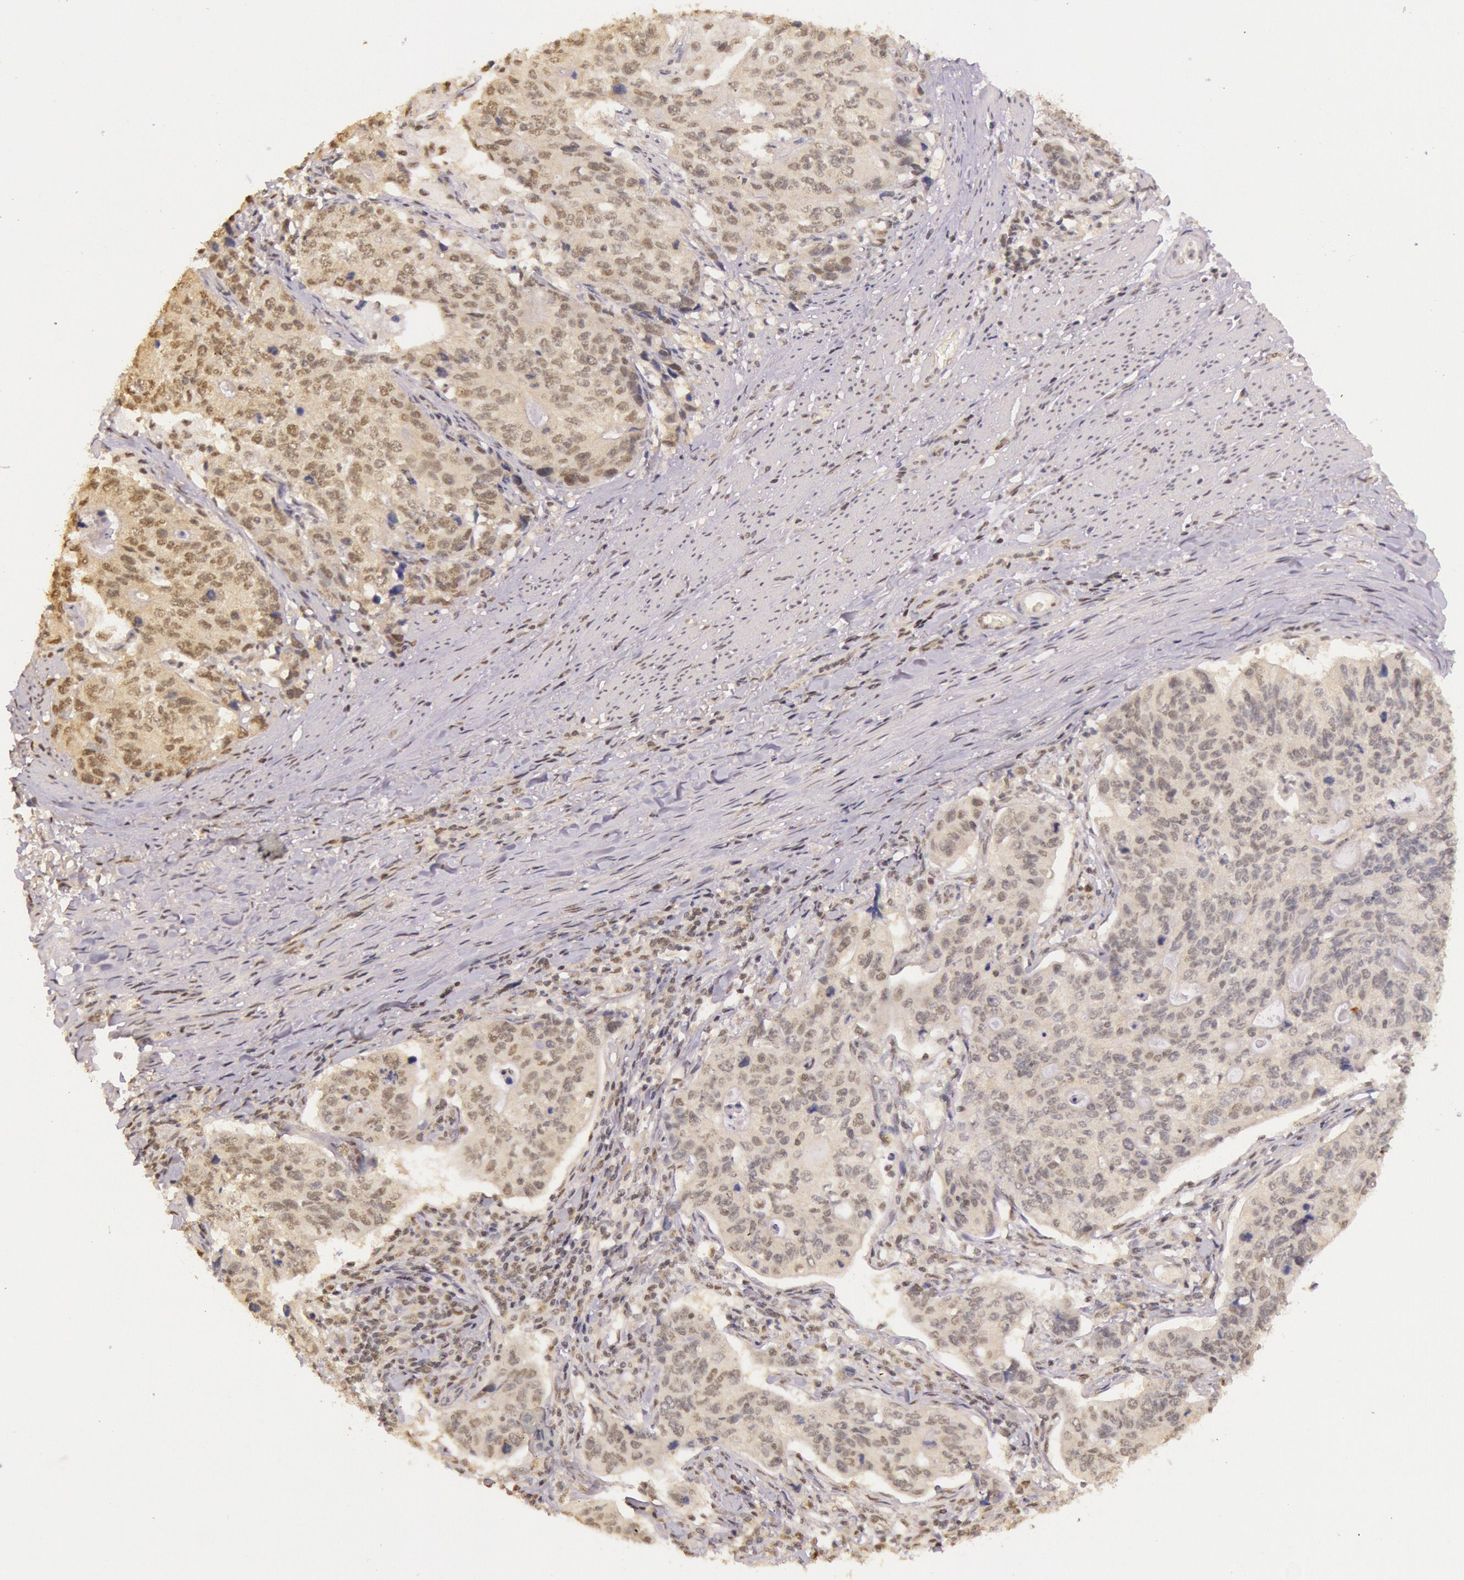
{"staining": {"intensity": "weak", "quantity": "25%-75%", "location": "cytoplasmic/membranous"}, "tissue": "stomach cancer", "cell_type": "Tumor cells", "image_type": "cancer", "snomed": [{"axis": "morphology", "description": "Adenocarcinoma, NOS"}, {"axis": "topography", "description": "Esophagus"}, {"axis": "topography", "description": "Stomach"}], "caption": "High-power microscopy captured an immunohistochemistry (IHC) photomicrograph of stomach cancer (adenocarcinoma), revealing weak cytoplasmic/membranous positivity in approximately 25%-75% of tumor cells.", "gene": "RTL10", "patient": {"sex": "male", "age": 74}}